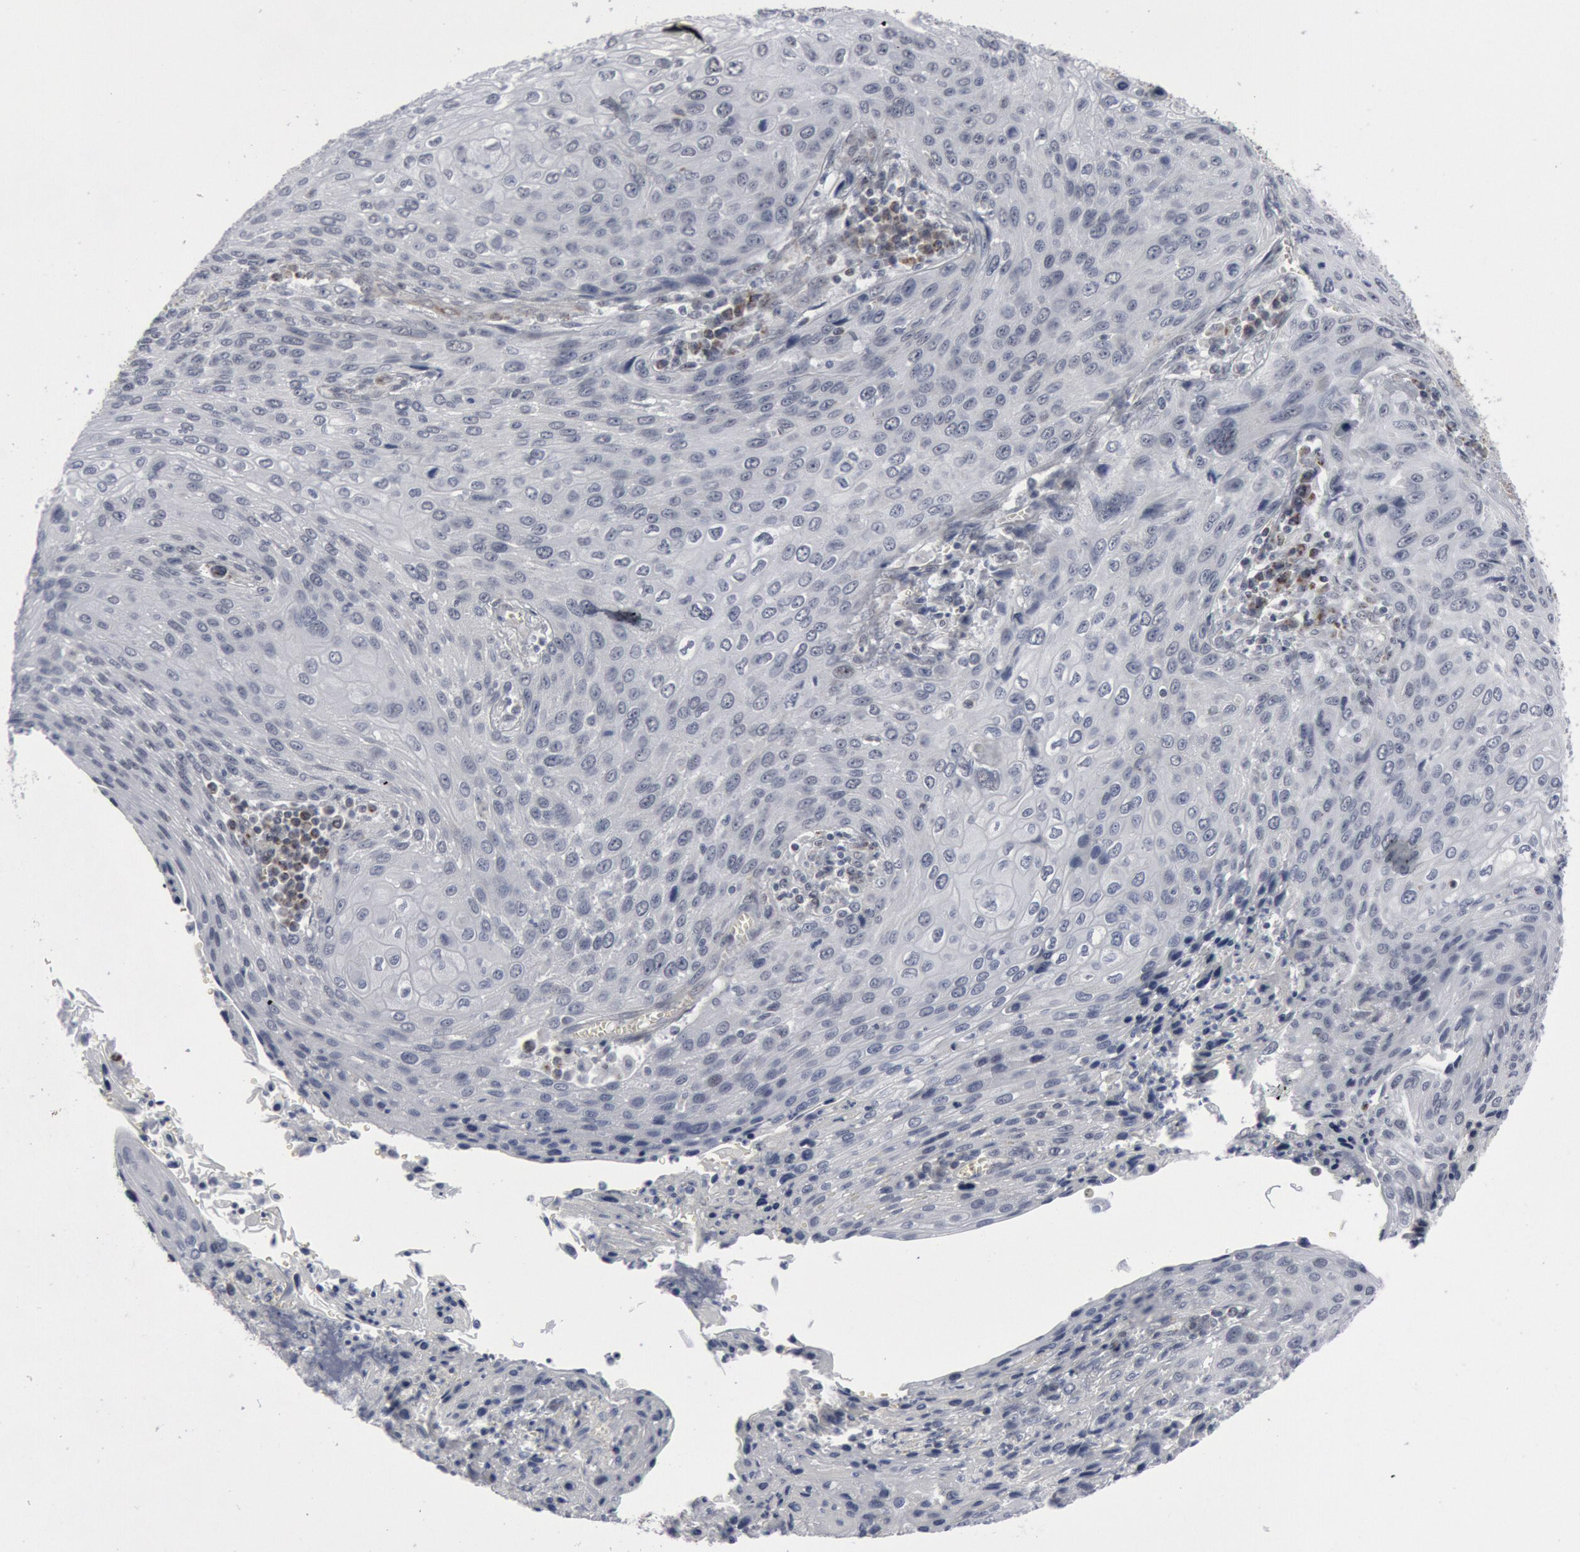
{"staining": {"intensity": "negative", "quantity": "none", "location": "none"}, "tissue": "cervical cancer", "cell_type": "Tumor cells", "image_type": "cancer", "snomed": [{"axis": "morphology", "description": "Squamous cell carcinoma, NOS"}, {"axis": "topography", "description": "Cervix"}], "caption": "Tumor cells are negative for brown protein staining in cervical cancer (squamous cell carcinoma). Nuclei are stained in blue.", "gene": "CASP9", "patient": {"sex": "female", "age": 32}}